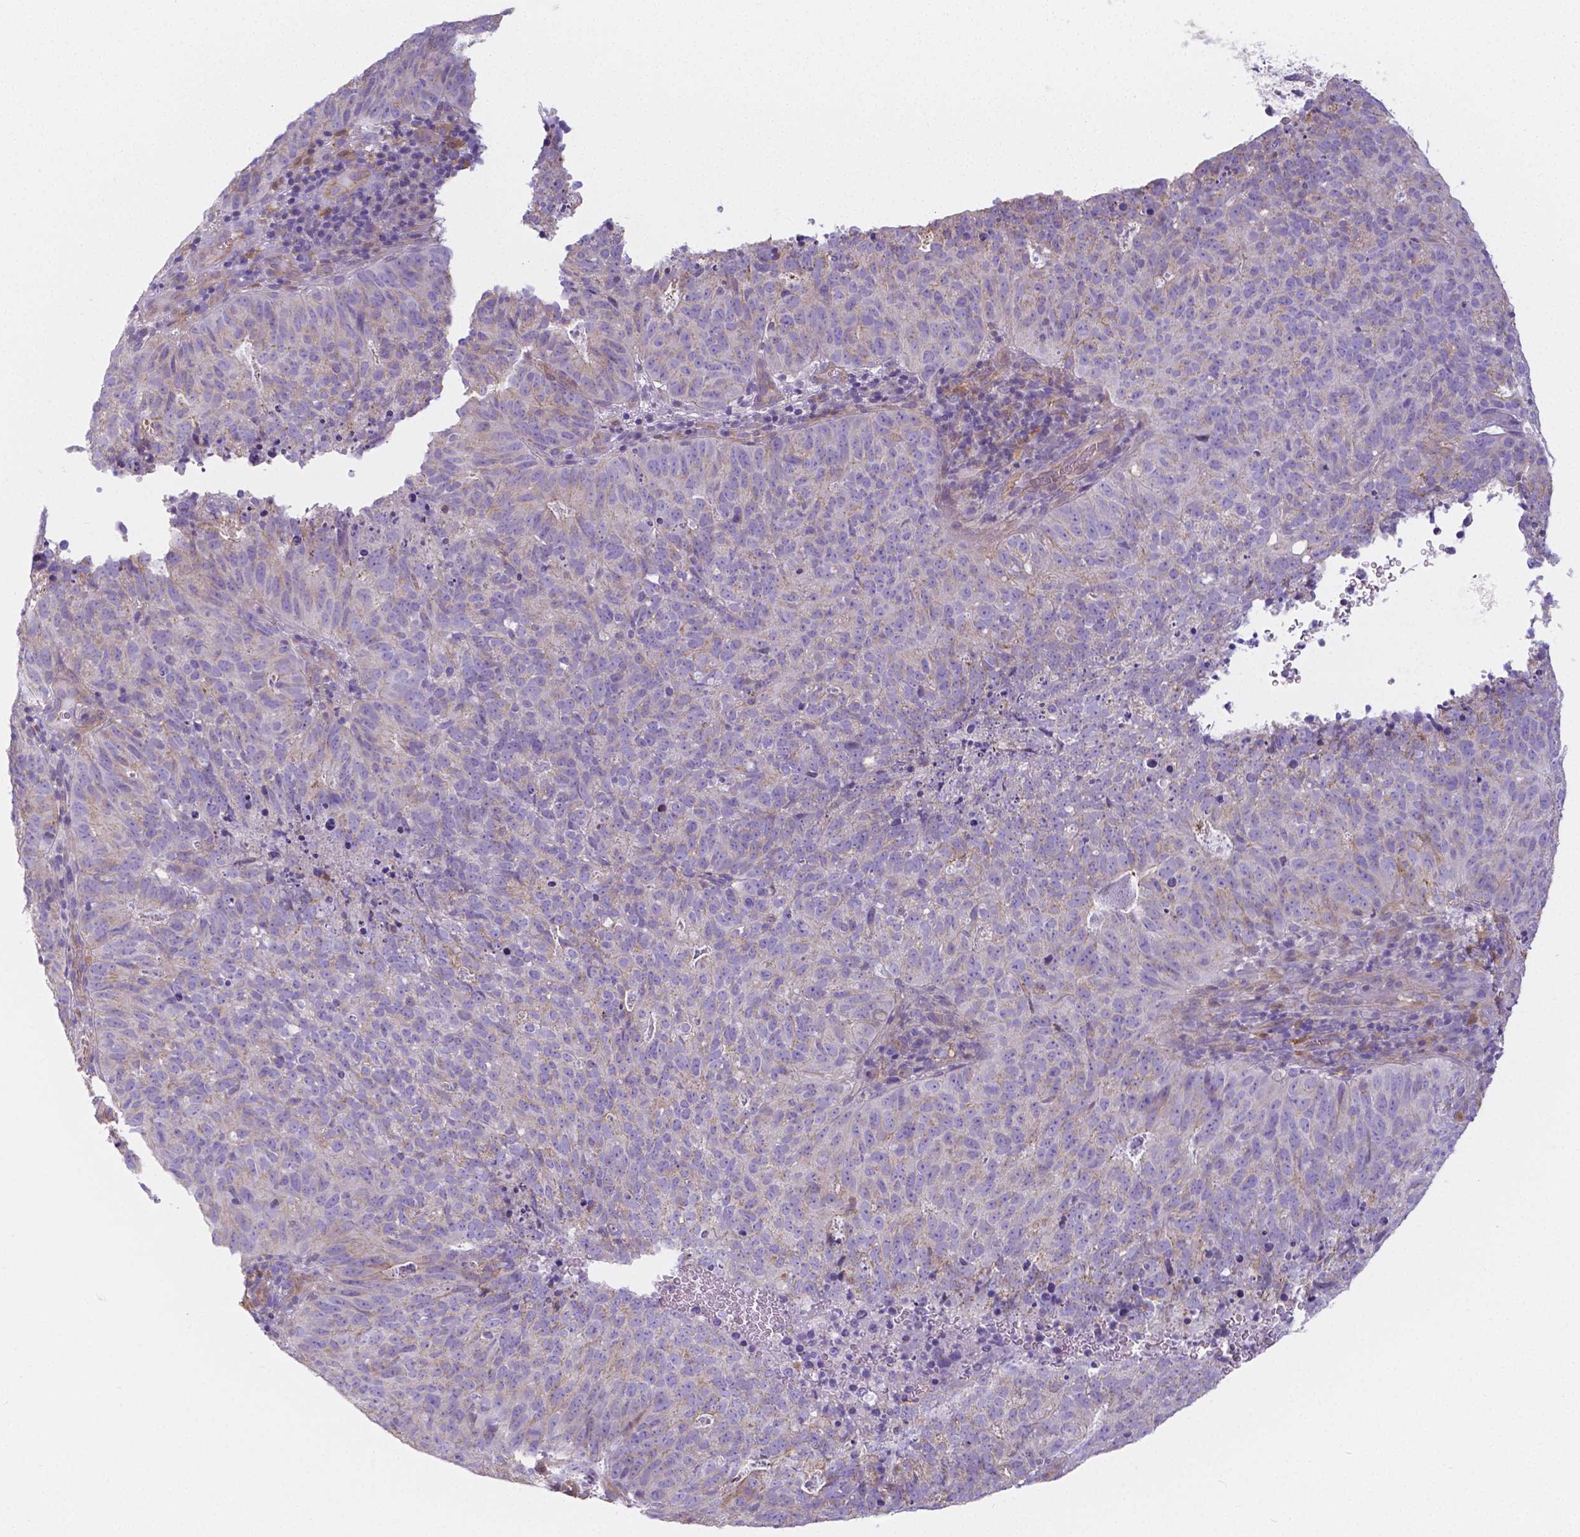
{"staining": {"intensity": "negative", "quantity": "none", "location": "none"}, "tissue": "cervical cancer", "cell_type": "Tumor cells", "image_type": "cancer", "snomed": [{"axis": "morphology", "description": "Adenocarcinoma, NOS"}, {"axis": "topography", "description": "Cervix"}], "caption": "Tumor cells are negative for brown protein staining in cervical adenocarcinoma.", "gene": "CRMP1", "patient": {"sex": "female", "age": 38}}